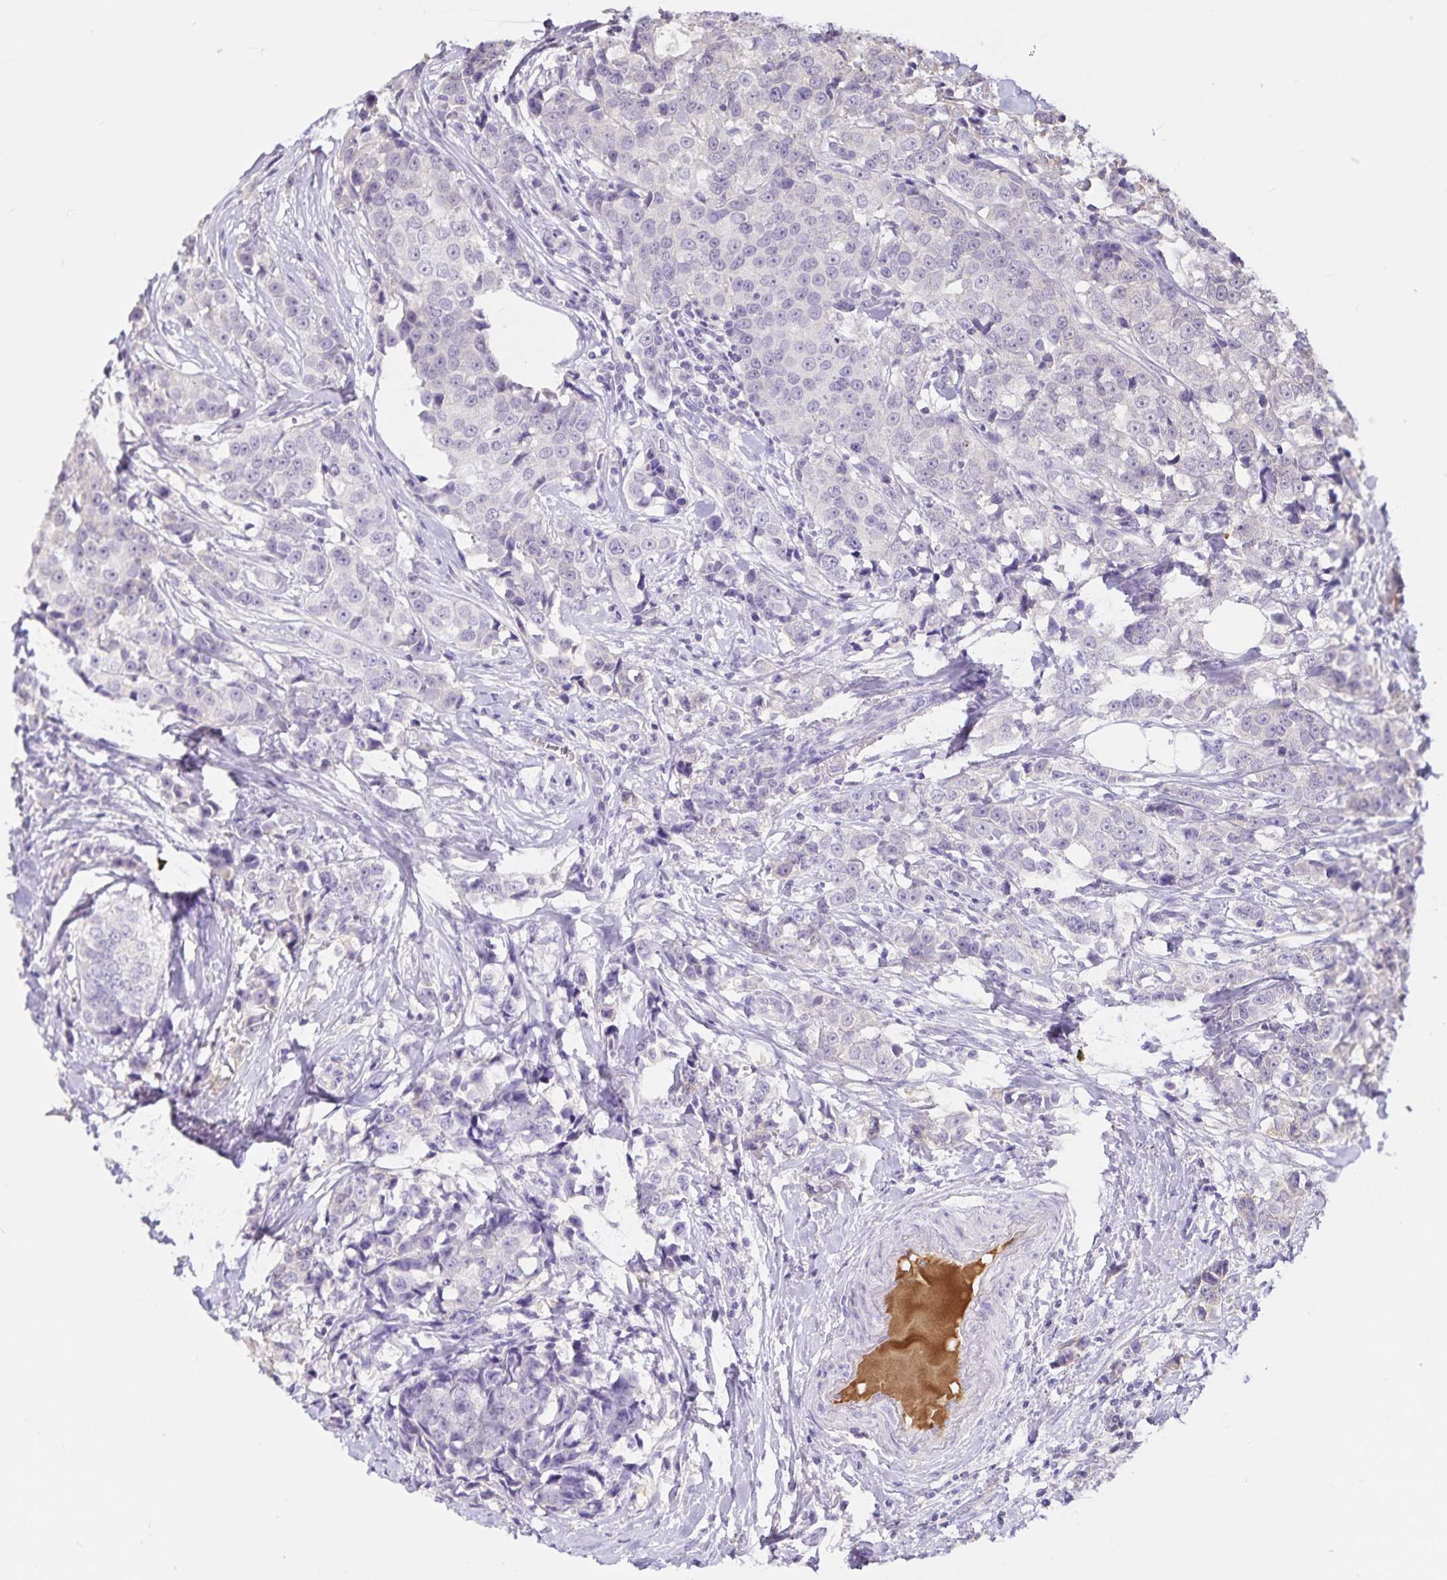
{"staining": {"intensity": "negative", "quantity": "none", "location": "none"}, "tissue": "breast cancer", "cell_type": "Tumor cells", "image_type": "cancer", "snomed": [{"axis": "morphology", "description": "Duct carcinoma"}, {"axis": "topography", "description": "Breast"}], "caption": "Tumor cells show no significant staining in intraductal carcinoma (breast).", "gene": "FGG", "patient": {"sex": "female", "age": 80}}